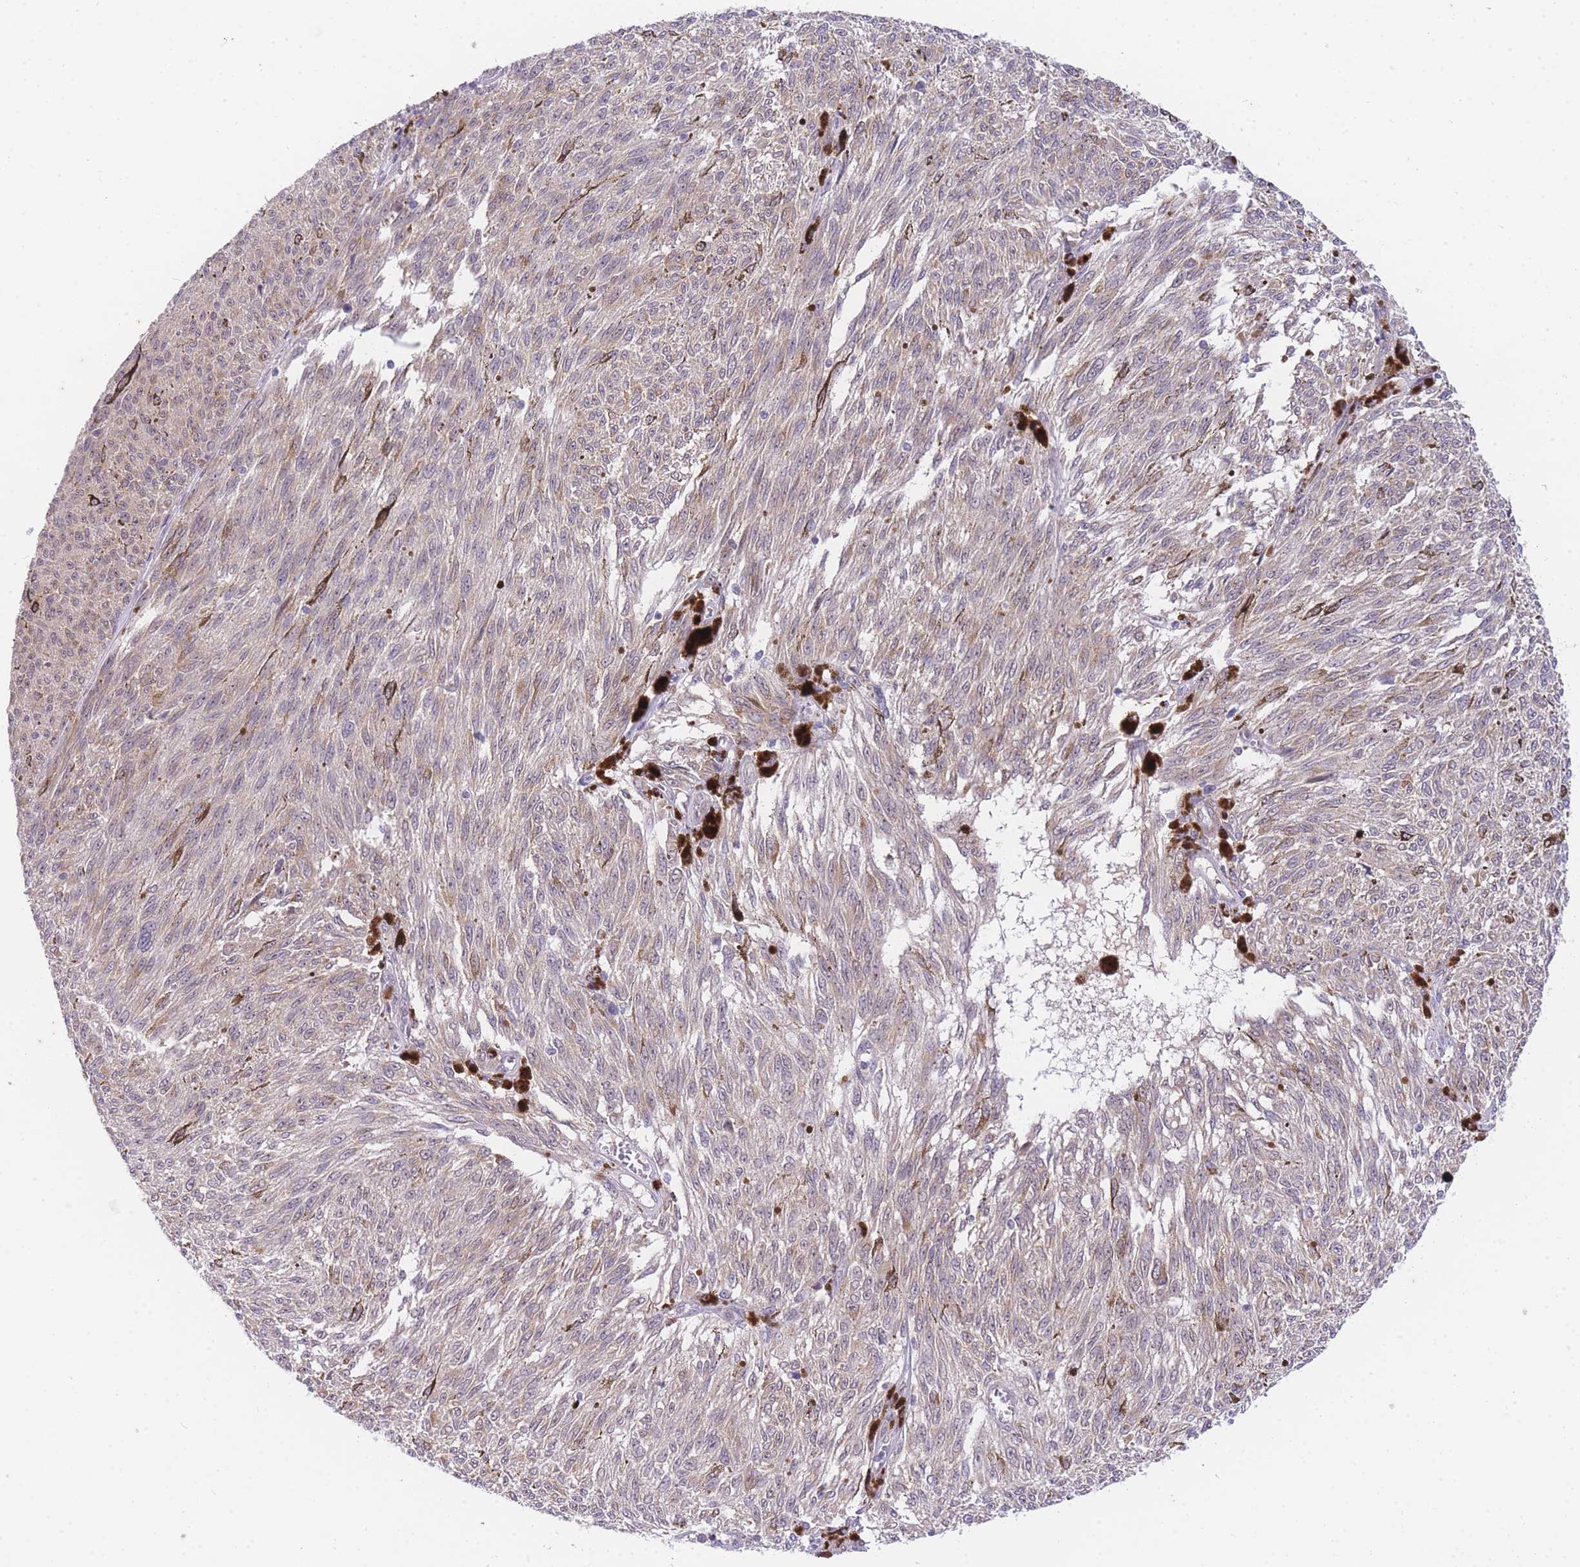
{"staining": {"intensity": "negative", "quantity": "none", "location": "none"}, "tissue": "melanoma", "cell_type": "Tumor cells", "image_type": "cancer", "snomed": [{"axis": "morphology", "description": "Malignant melanoma, NOS"}, {"axis": "topography", "description": "Skin"}], "caption": "Histopathology image shows no significant protein positivity in tumor cells of malignant melanoma. (DAB (3,3'-diaminobenzidine) immunohistochemistry with hematoxylin counter stain).", "gene": "SLC25A33", "patient": {"sex": "female", "age": 72}}